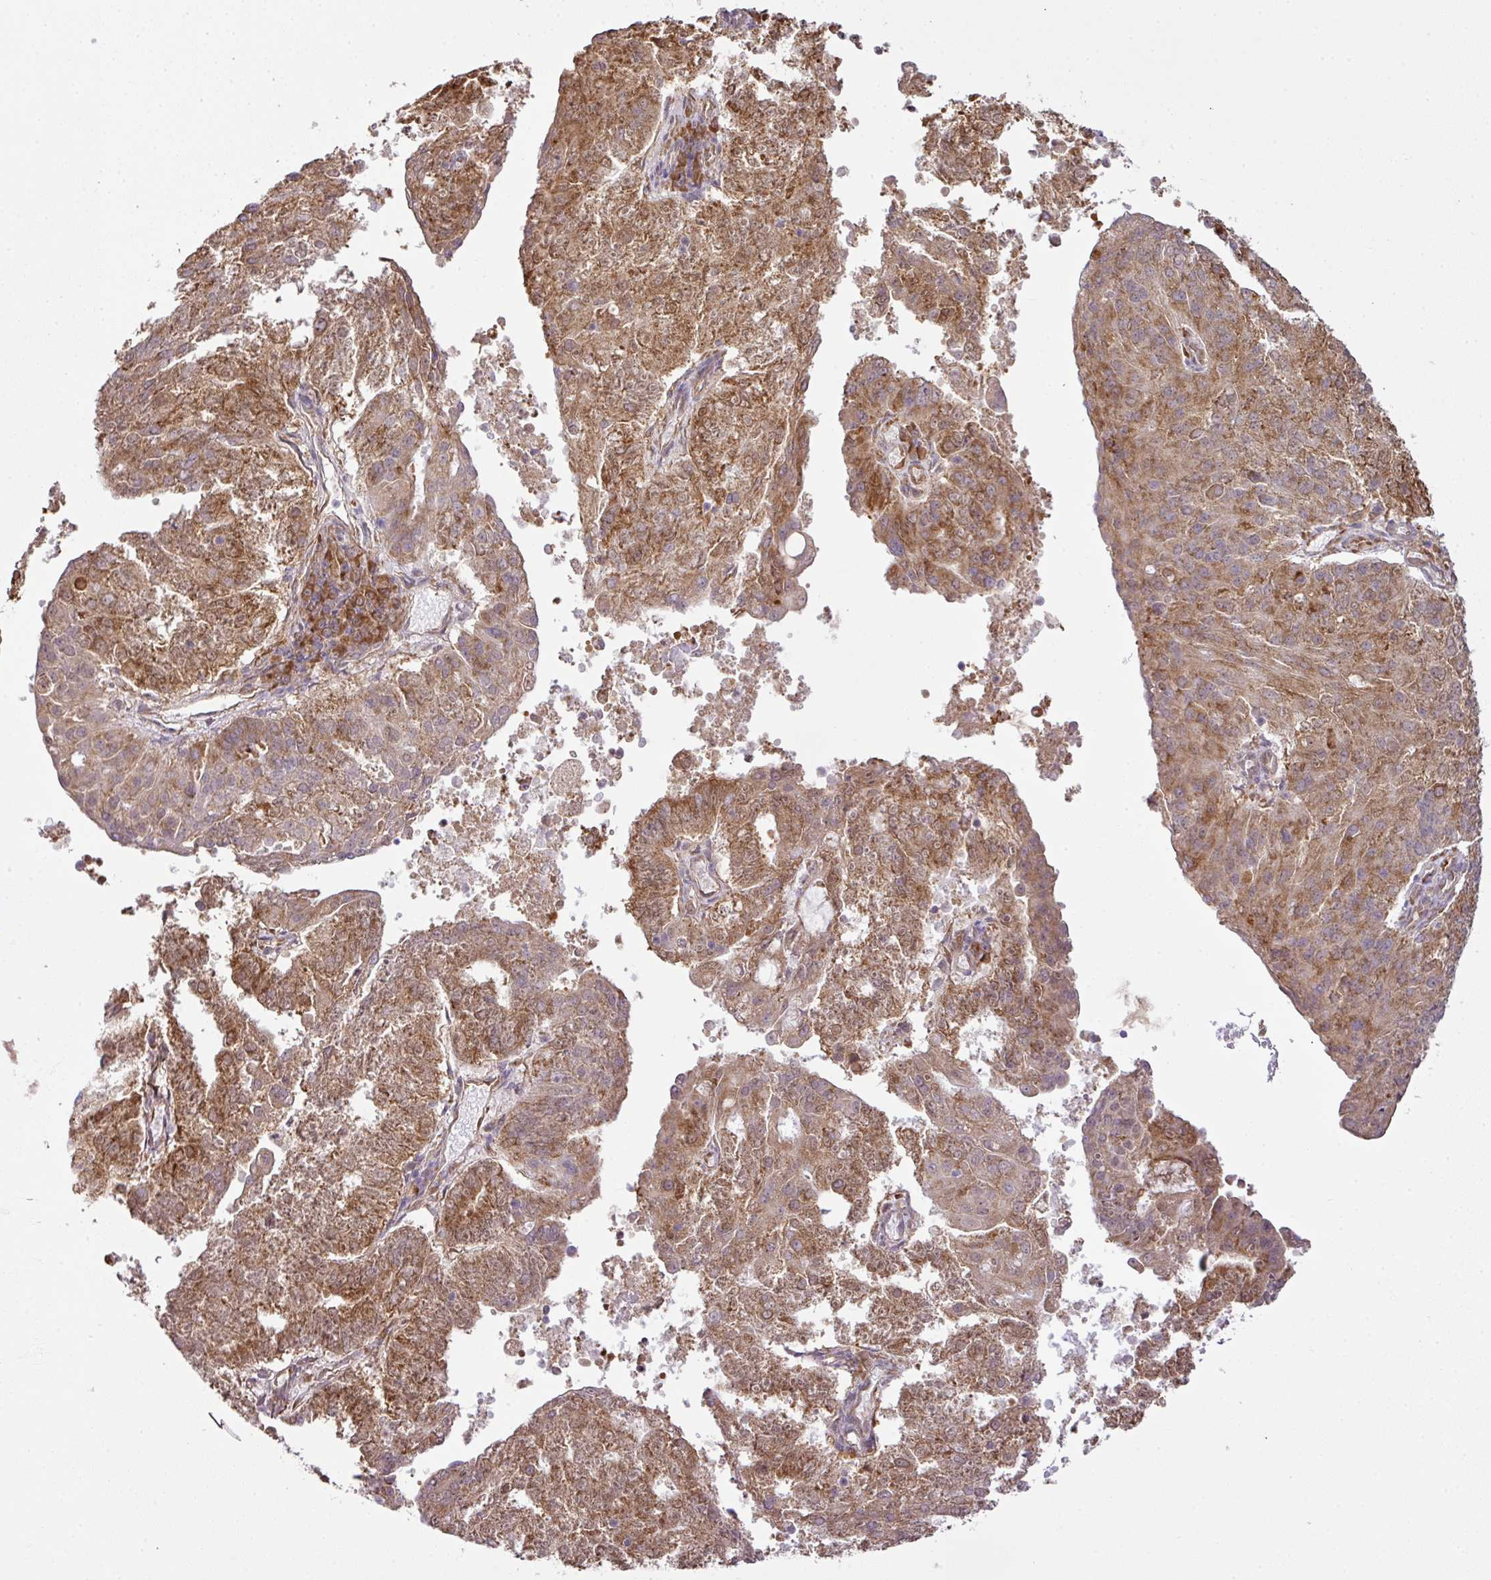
{"staining": {"intensity": "strong", "quantity": ">75%", "location": "cytoplasmic/membranous"}, "tissue": "endometrial cancer", "cell_type": "Tumor cells", "image_type": "cancer", "snomed": [{"axis": "morphology", "description": "Adenocarcinoma, NOS"}, {"axis": "topography", "description": "Endometrium"}], "caption": "Protein analysis of adenocarcinoma (endometrial) tissue displays strong cytoplasmic/membranous positivity in approximately >75% of tumor cells.", "gene": "DNAAF4", "patient": {"sex": "female", "age": 82}}